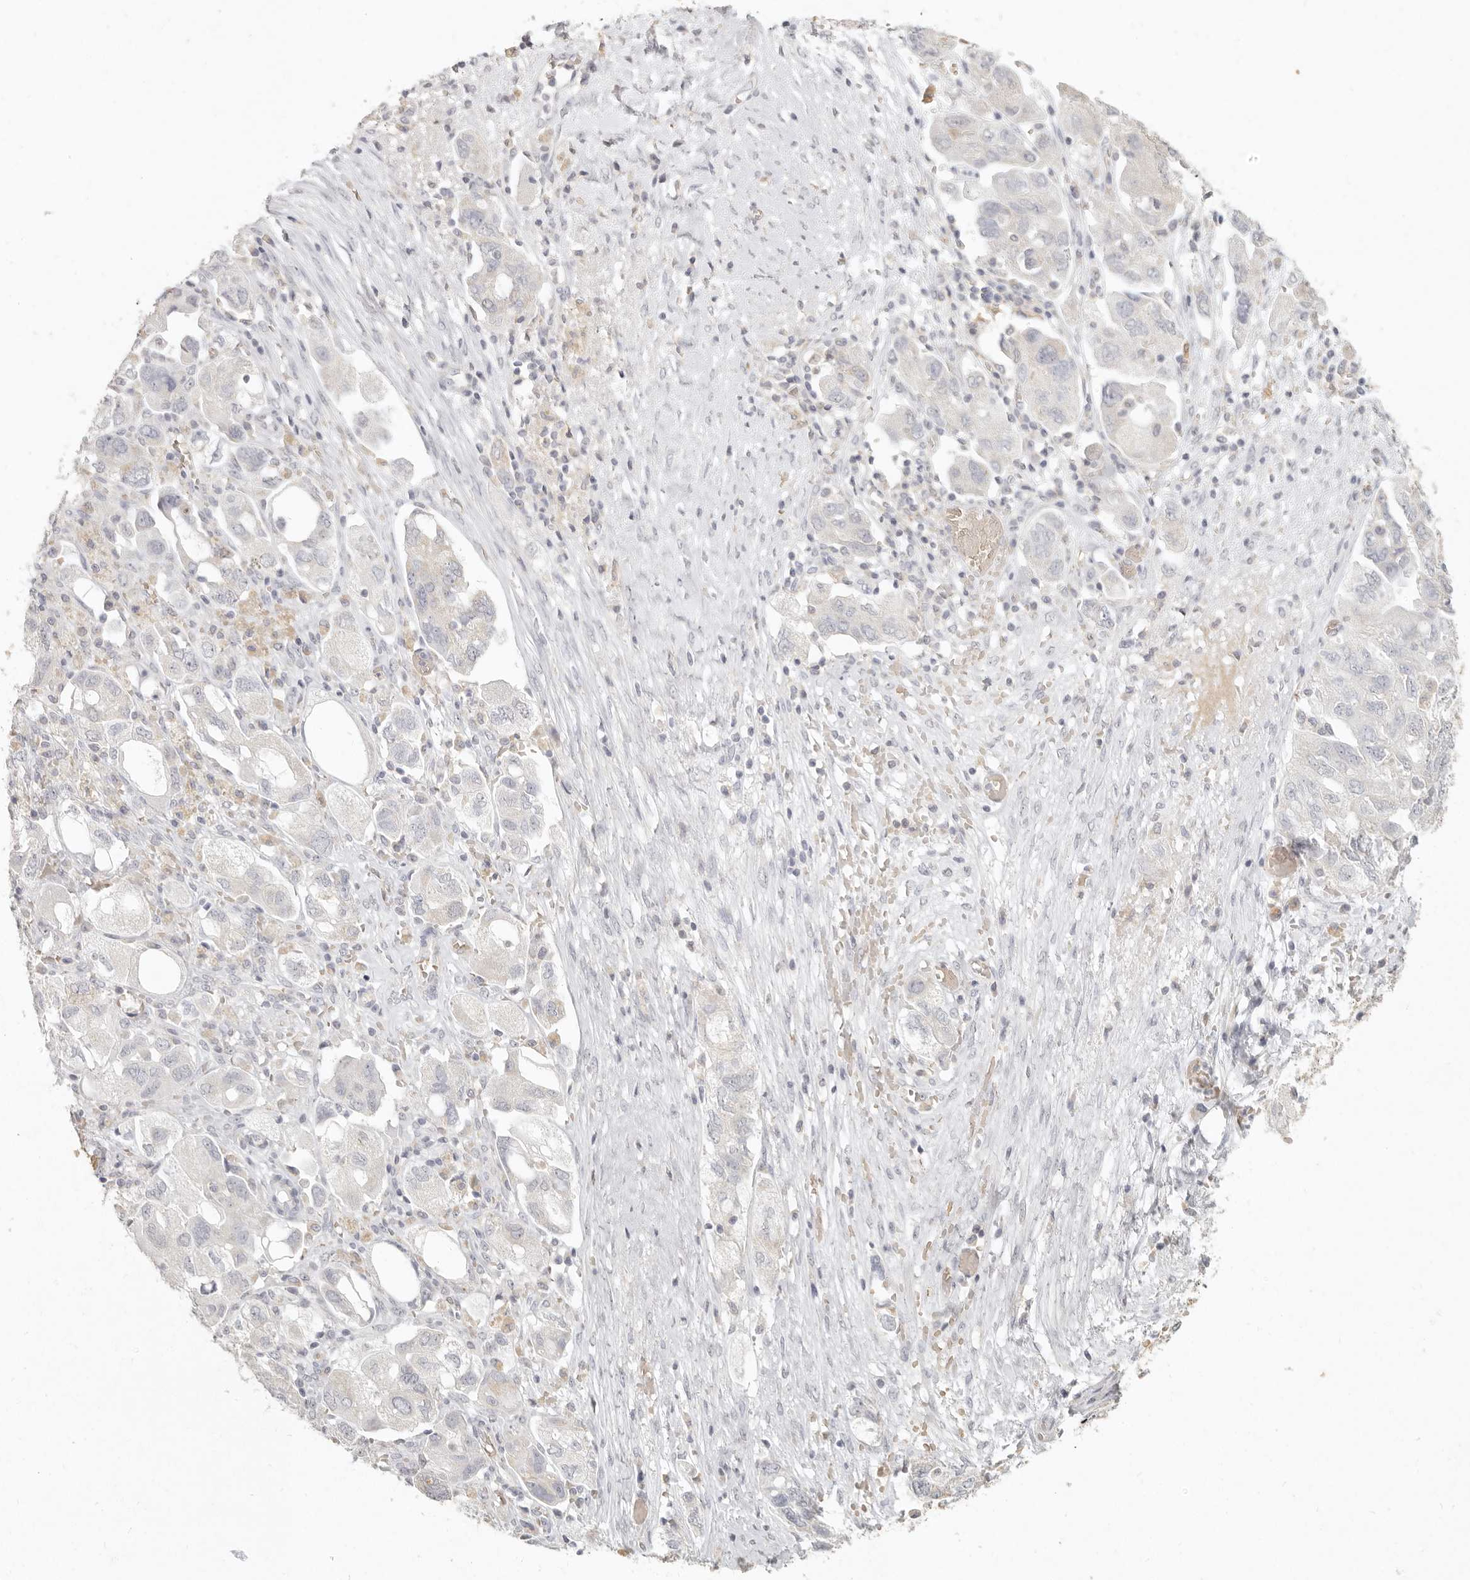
{"staining": {"intensity": "negative", "quantity": "none", "location": "none"}, "tissue": "ovarian cancer", "cell_type": "Tumor cells", "image_type": "cancer", "snomed": [{"axis": "morphology", "description": "Carcinoma, NOS"}, {"axis": "morphology", "description": "Cystadenocarcinoma, serous, NOS"}, {"axis": "topography", "description": "Ovary"}], "caption": "This is an IHC micrograph of human carcinoma (ovarian). There is no expression in tumor cells.", "gene": "NIBAN1", "patient": {"sex": "female", "age": 69}}